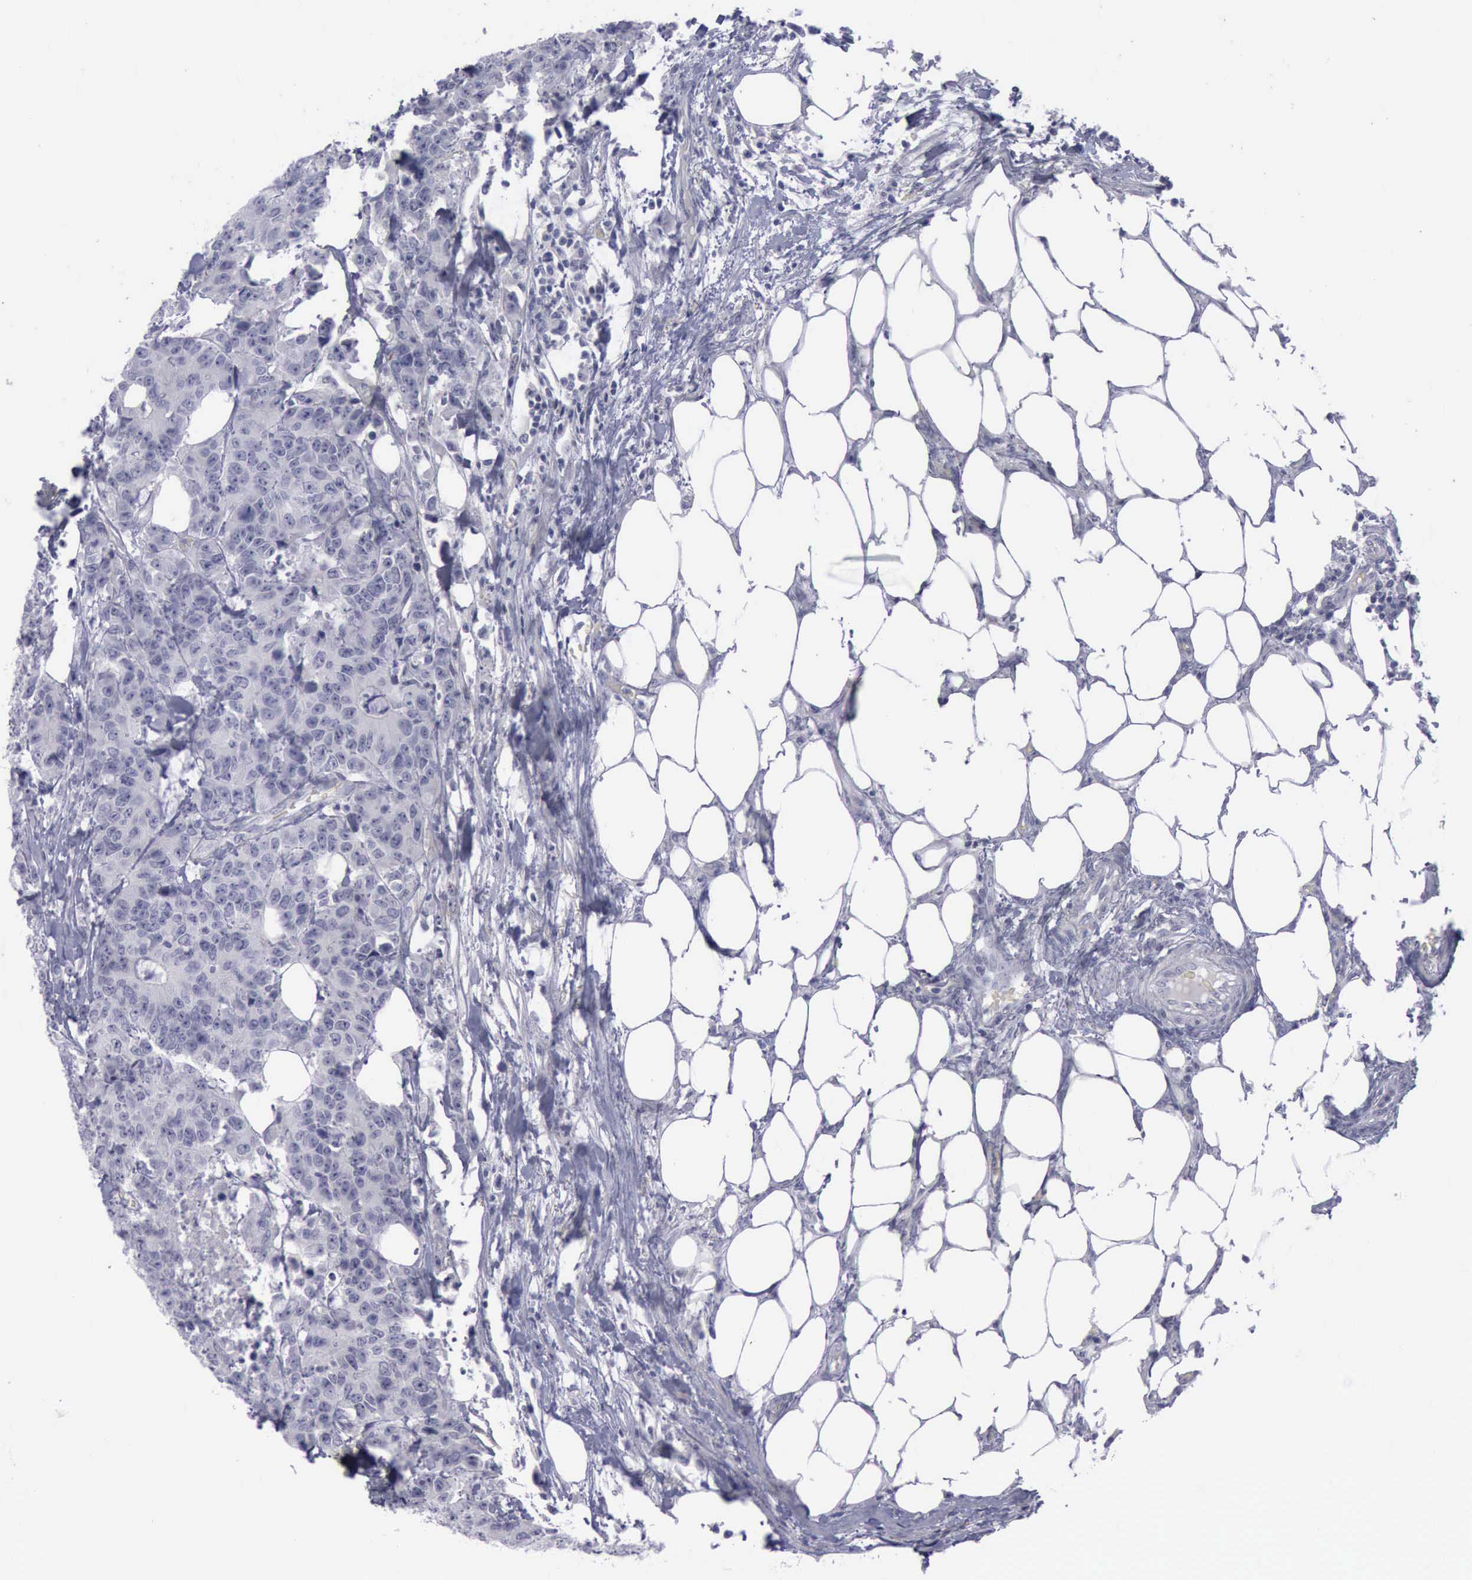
{"staining": {"intensity": "negative", "quantity": "none", "location": "none"}, "tissue": "colorectal cancer", "cell_type": "Tumor cells", "image_type": "cancer", "snomed": [{"axis": "morphology", "description": "Adenocarcinoma, NOS"}, {"axis": "topography", "description": "Colon"}], "caption": "DAB (3,3'-diaminobenzidine) immunohistochemical staining of colorectal cancer (adenocarcinoma) displays no significant expression in tumor cells.", "gene": "CDH2", "patient": {"sex": "female", "age": 86}}